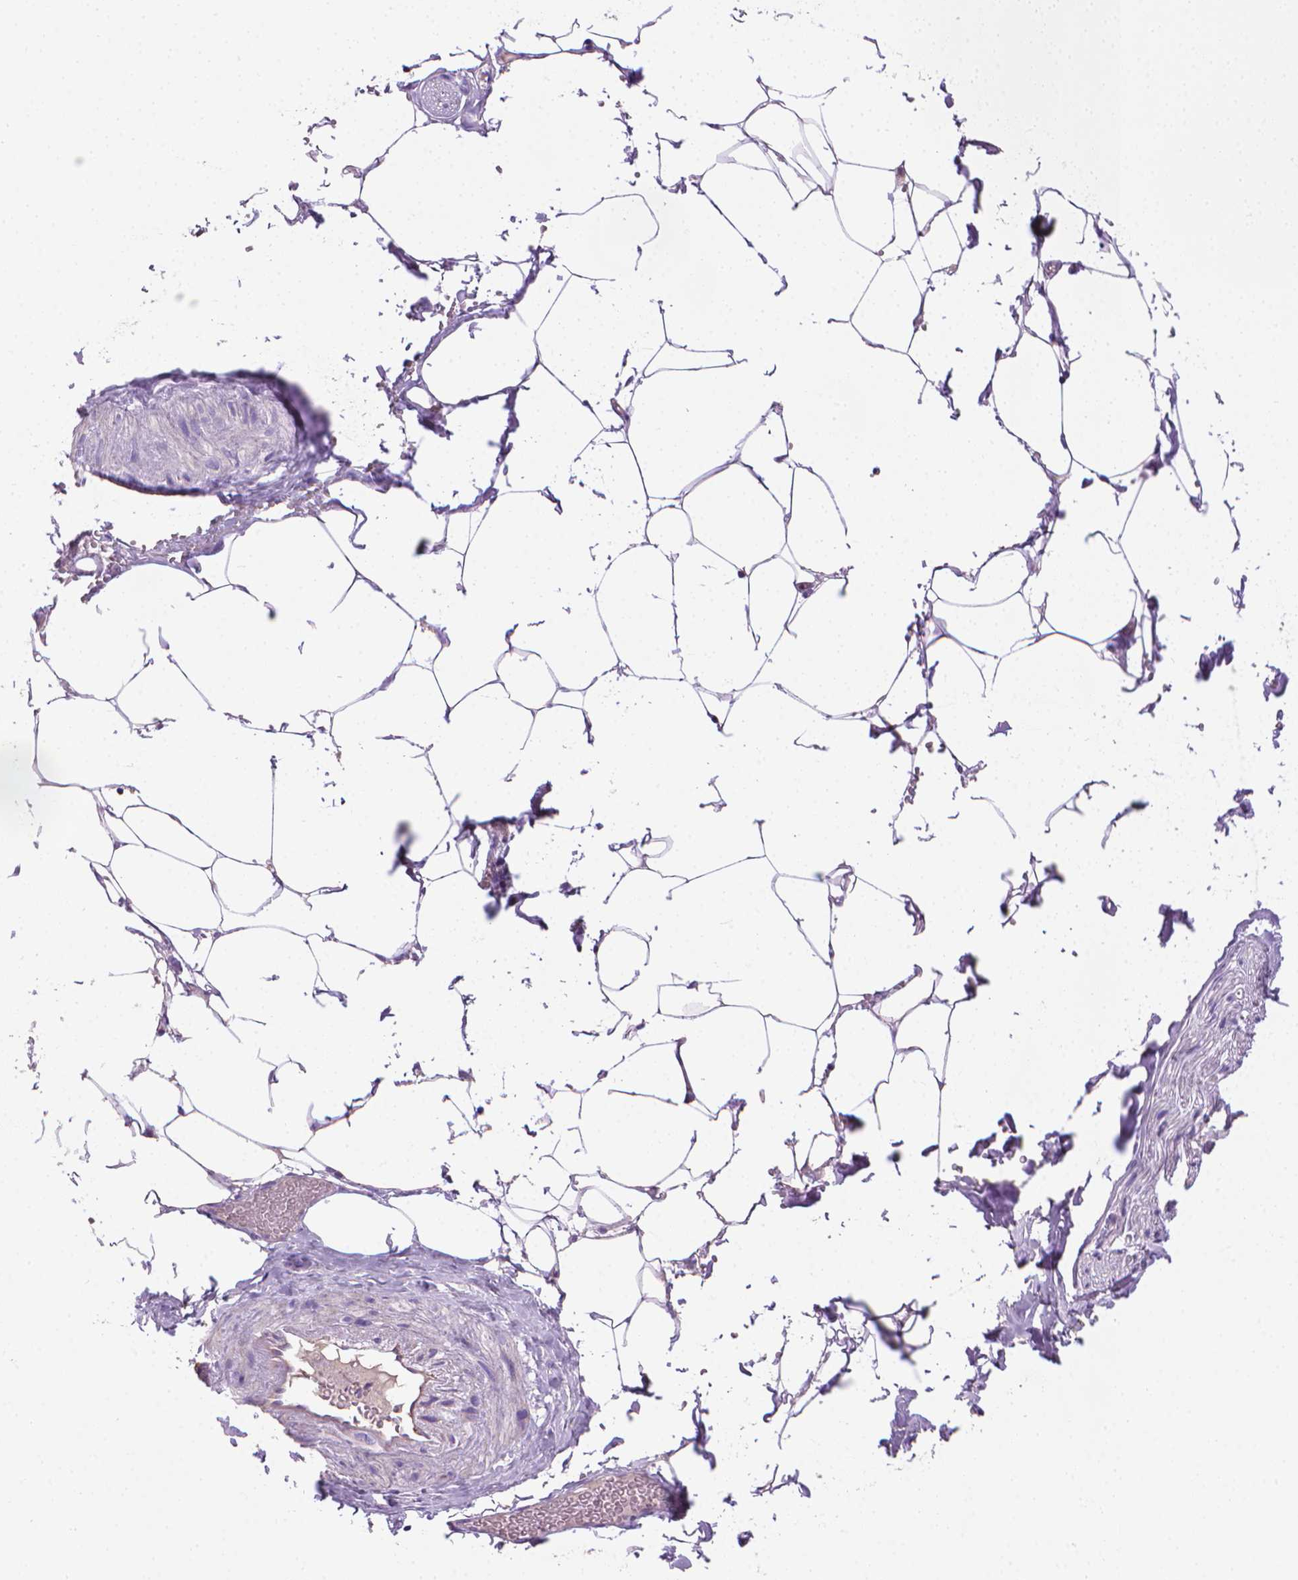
{"staining": {"intensity": "negative", "quantity": "none", "location": "none"}, "tissue": "adipose tissue", "cell_type": "Adipocytes", "image_type": "normal", "snomed": [{"axis": "morphology", "description": "Normal tissue, NOS"}, {"axis": "topography", "description": "Prostate"}, {"axis": "topography", "description": "Peripheral nerve tissue"}], "caption": "This is an immunohistochemistry photomicrograph of normal adipose tissue. There is no expression in adipocytes.", "gene": "SLC51B", "patient": {"sex": "male", "age": 55}}